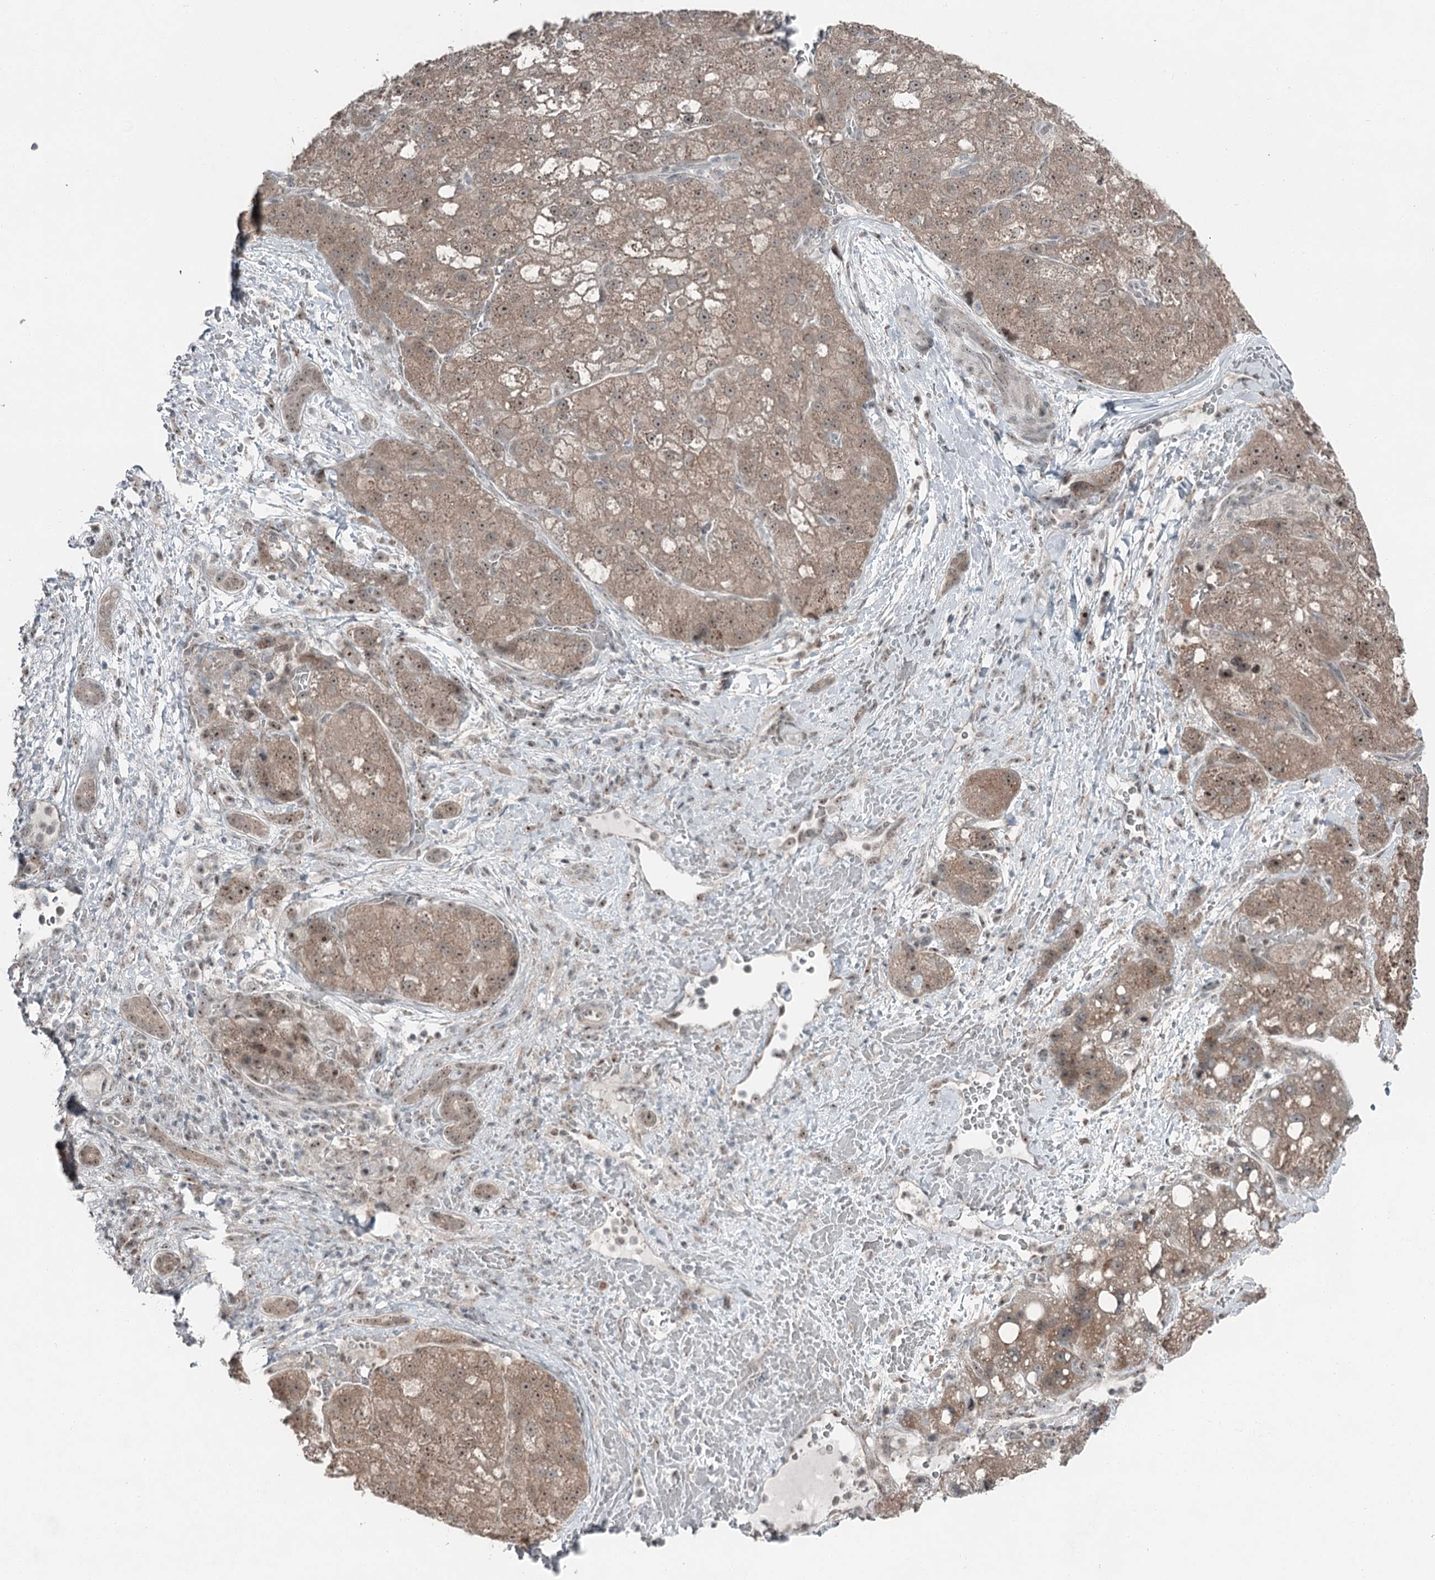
{"staining": {"intensity": "moderate", "quantity": "25%-75%", "location": "cytoplasmic/membranous,nuclear"}, "tissue": "liver cancer", "cell_type": "Tumor cells", "image_type": "cancer", "snomed": [{"axis": "morphology", "description": "Normal tissue, NOS"}, {"axis": "morphology", "description": "Carcinoma, Hepatocellular, NOS"}, {"axis": "topography", "description": "Liver"}], "caption": "The immunohistochemical stain labels moderate cytoplasmic/membranous and nuclear expression in tumor cells of liver hepatocellular carcinoma tissue.", "gene": "EXOSC1", "patient": {"sex": "male", "age": 57}}